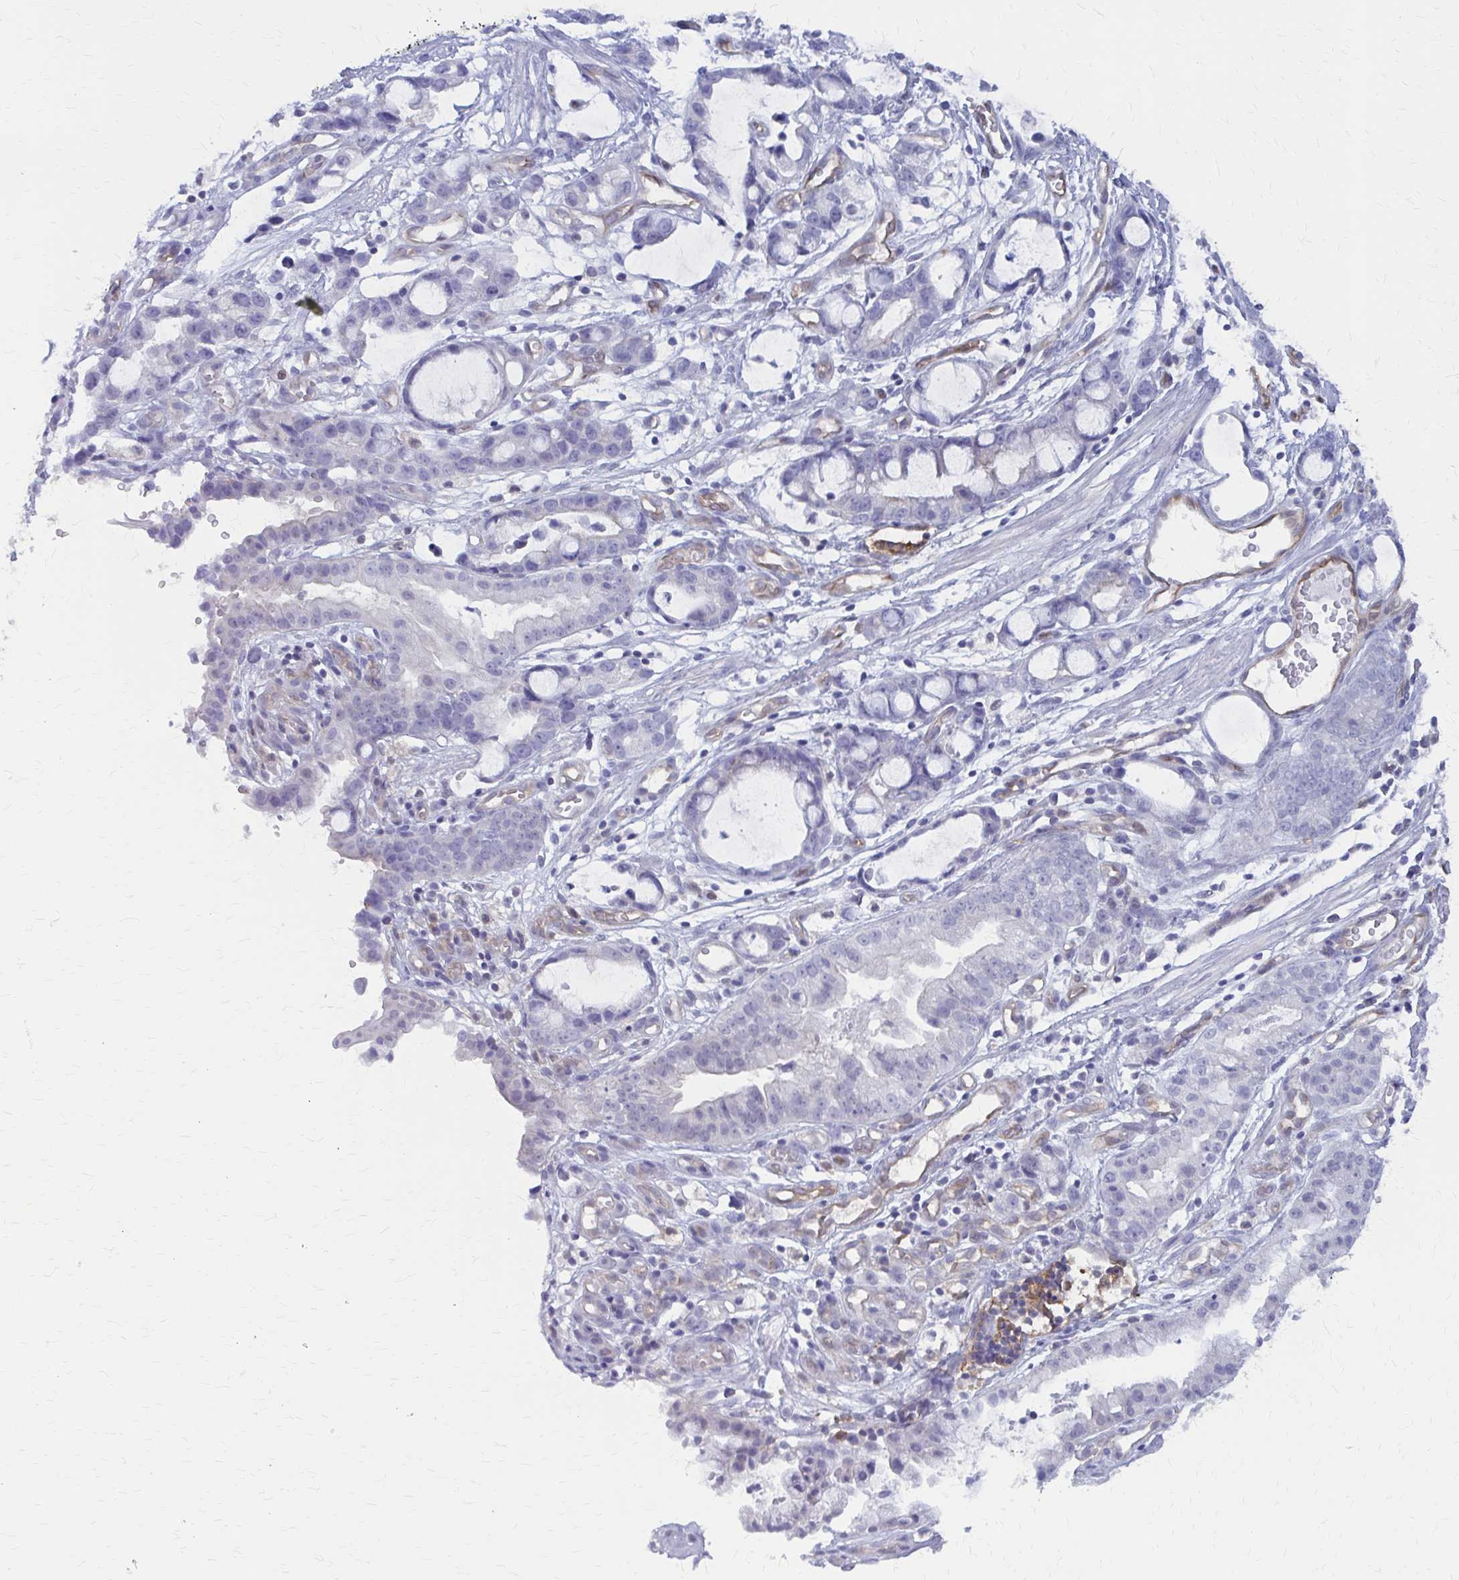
{"staining": {"intensity": "negative", "quantity": "none", "location": "none"}, "tissue": "stomach cancer", "cell_type": "Tumor cells", "image_type": "cancer", "snomed": [{"axis": "morphology", "description": "Adenocarcinoma, NOS"}, {"axis": "topography", "description": "Stomach"}], "caption": "DAB immunohistochemical staining of stomach adenocarcinoma exhibits no significant expression in tumor cells.", "gene": "CLIC2", "patient": {"sex": "male", "age": 55}}